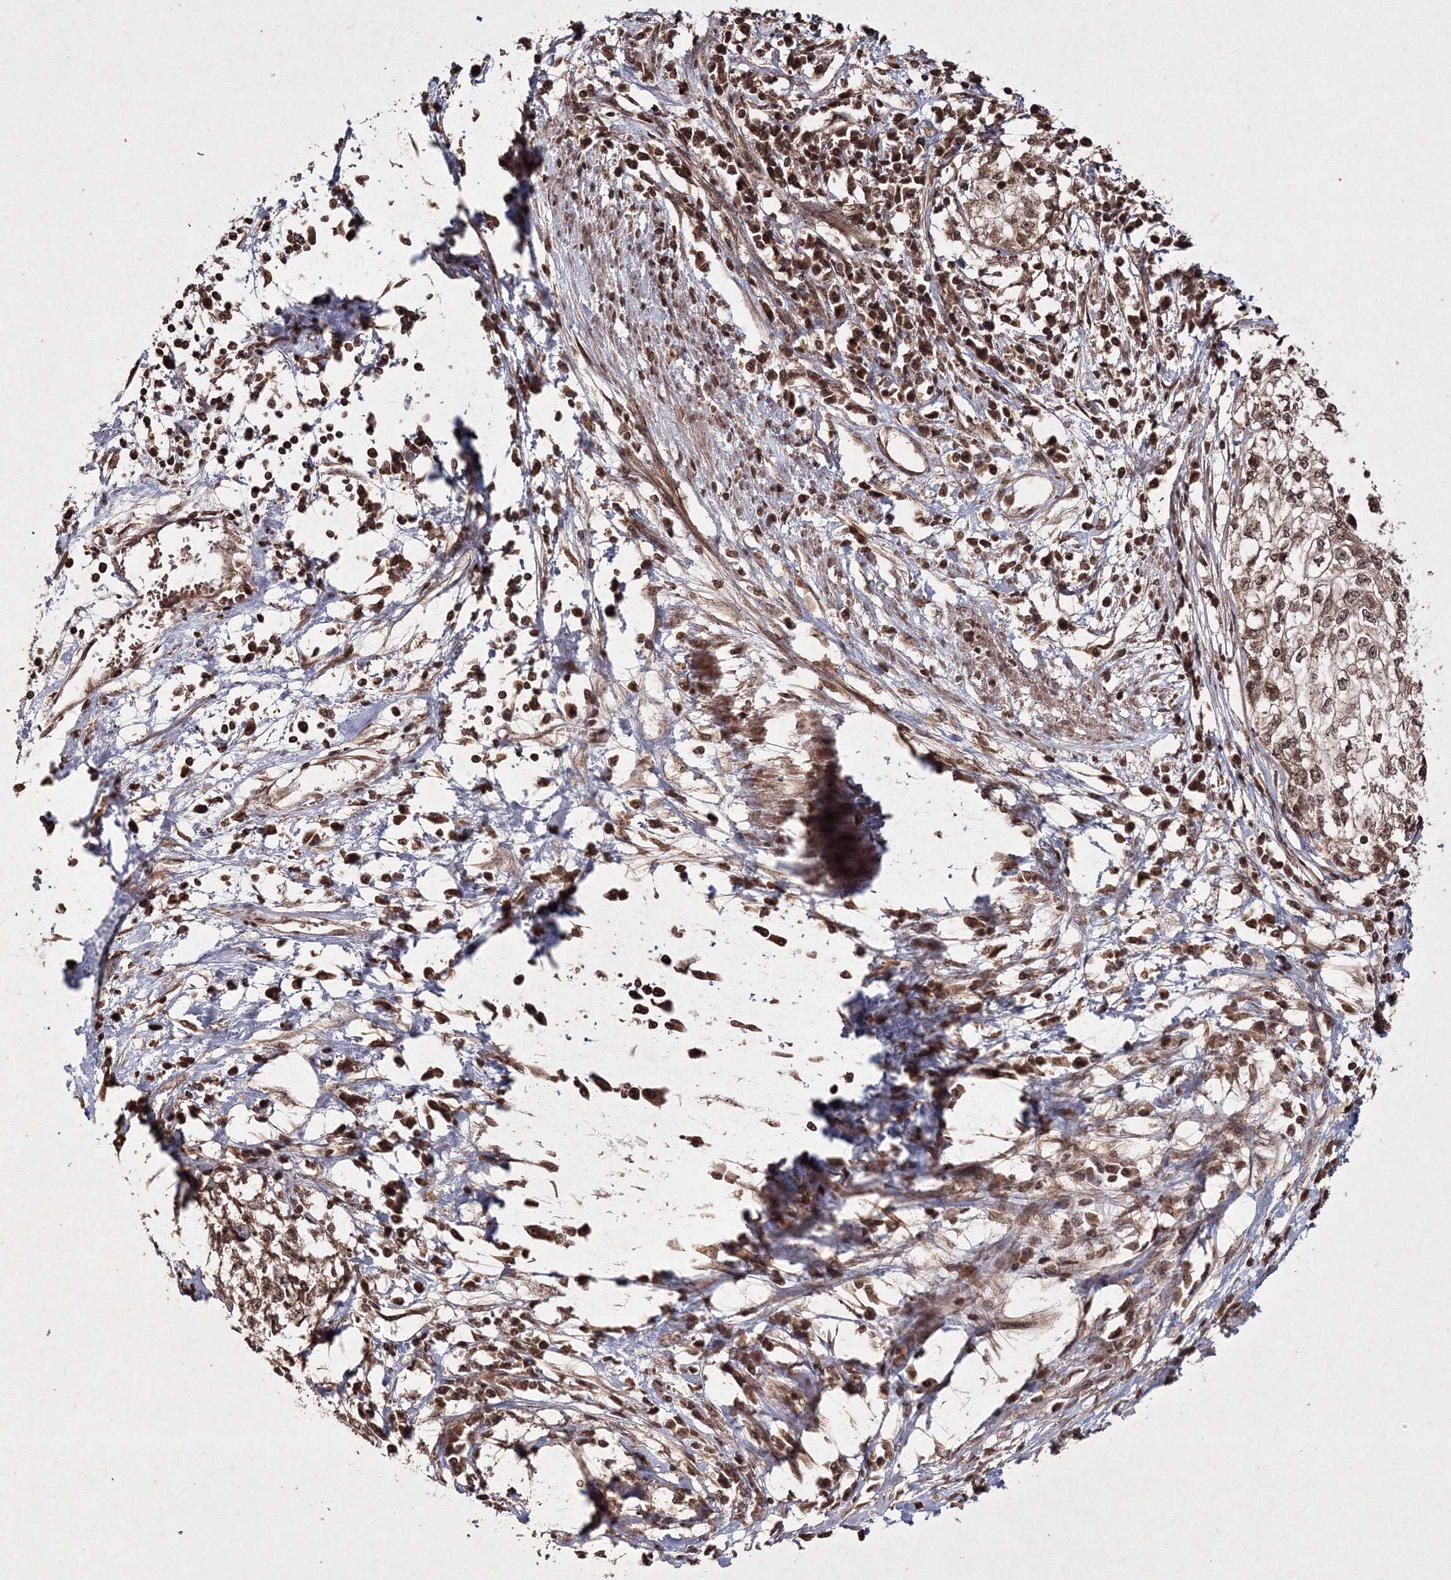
{"staining": {"intensity": "moderate", "quantity": ">75%", "location": "cytoplasmic/membranous,nuclear"}, "tissue": "cervical cancer", "cell_type": "Tumor cells", "image_type": "cancer", "snomed": [{"axis": "morphology", "description": "Squamous cell carcinoma, NOS"}, {"axis": "topography", "description": "Cervix"}], "caption": "A medium amount of moderate cytoplasmic/membranous and nuclear staining is seen in about >75% of tumor cells in cervical cancer (squamous cell carcinoma) tissue.", "gene": "PEX13", "patient": {"sex": "female", "age": 57}}